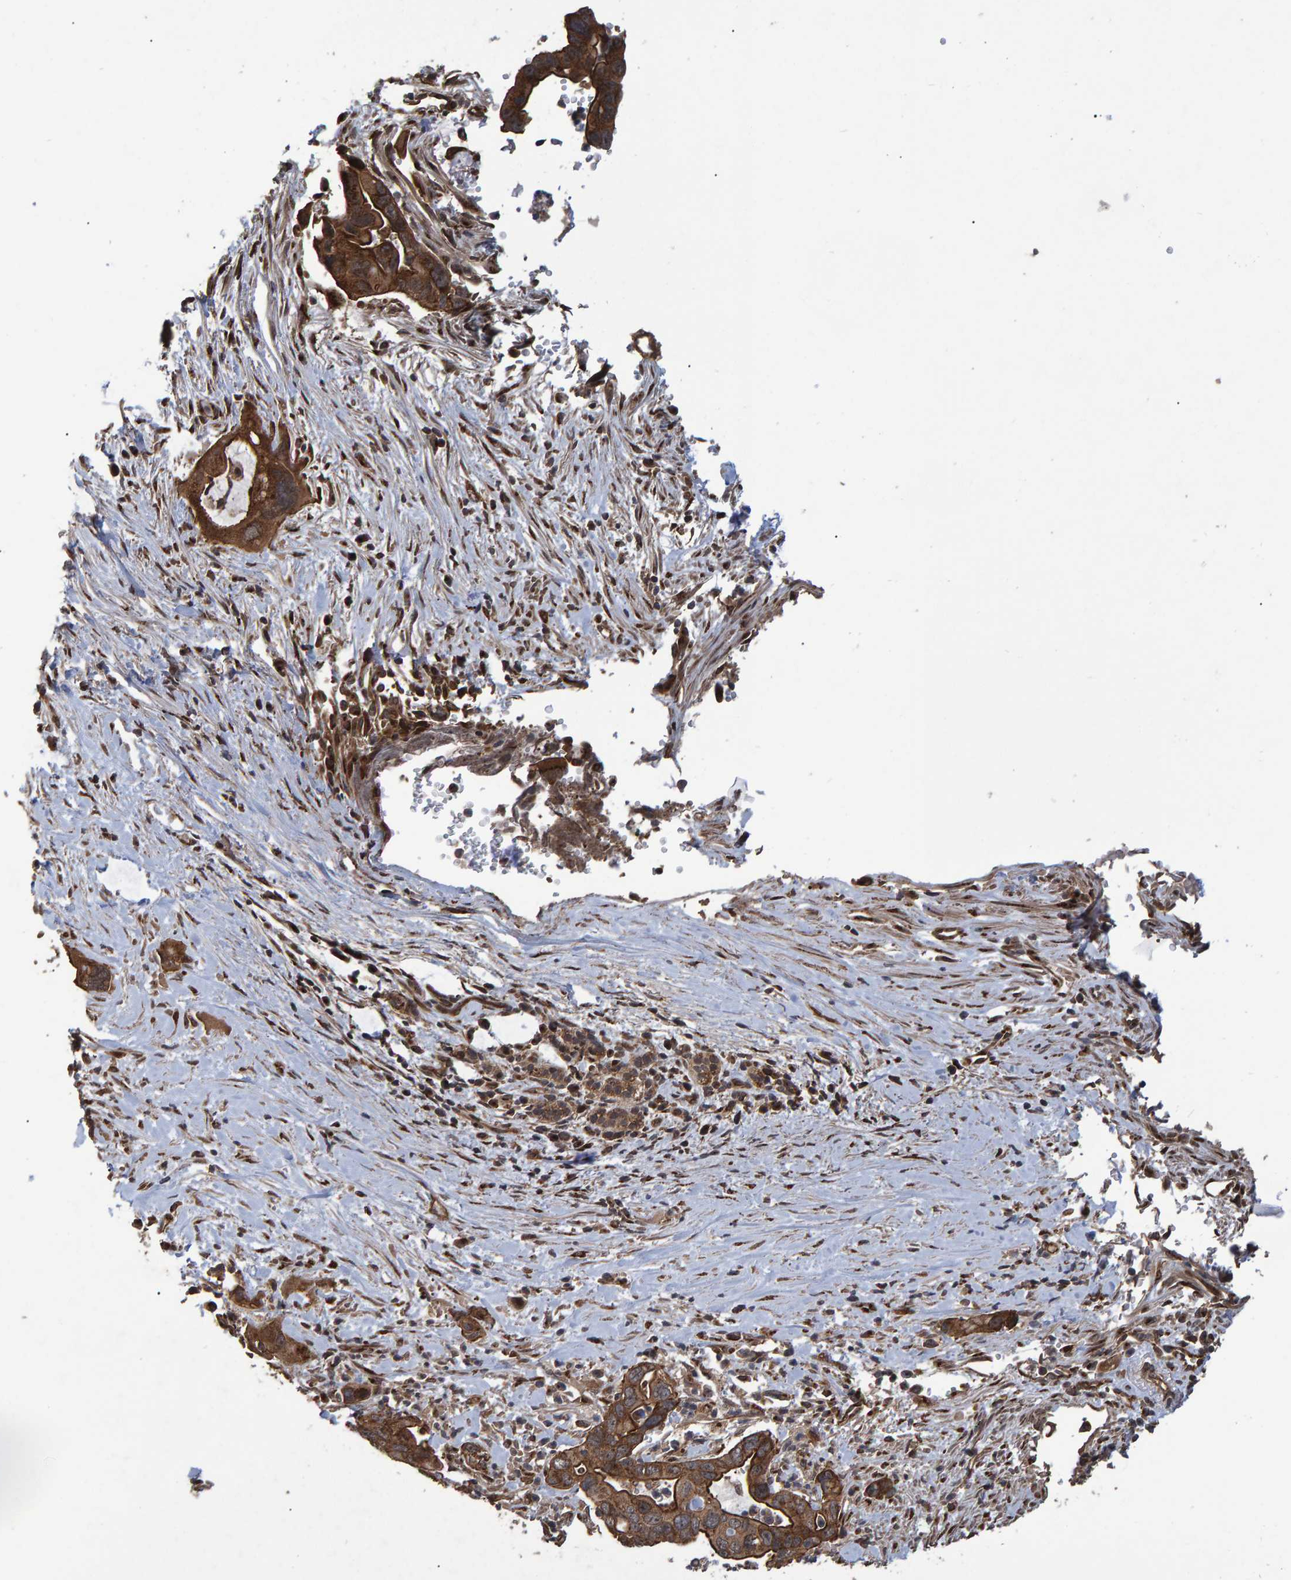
{"staining": {"intensity": "strong", "quantity": ">75%", "location": "cytoplasmic/membranous"}, "tissue": "pancreatic cancer", "cell_type": "Tumor cells", "image_type": "cancer", "snomed": [{"axis": "morphology", "description": "Adenocarcinoma, NOS"}, {"axis": "topography", "description": "Pancreas"}], "caption": "An immunohistochemistry (IHC) micrograph of tumor tissue is shown. Protein staining in brown highlights strong cytoplasmic/membranous positivity in adenocarcinoma (pancreatic) within tumor cells. (DAB (3,3'-diaminobenzidine) IHC, brown staining for protein, blue staining for nuclei).", "gene": "TRIM68", "patient": {"sex": "female", "age": 70}}